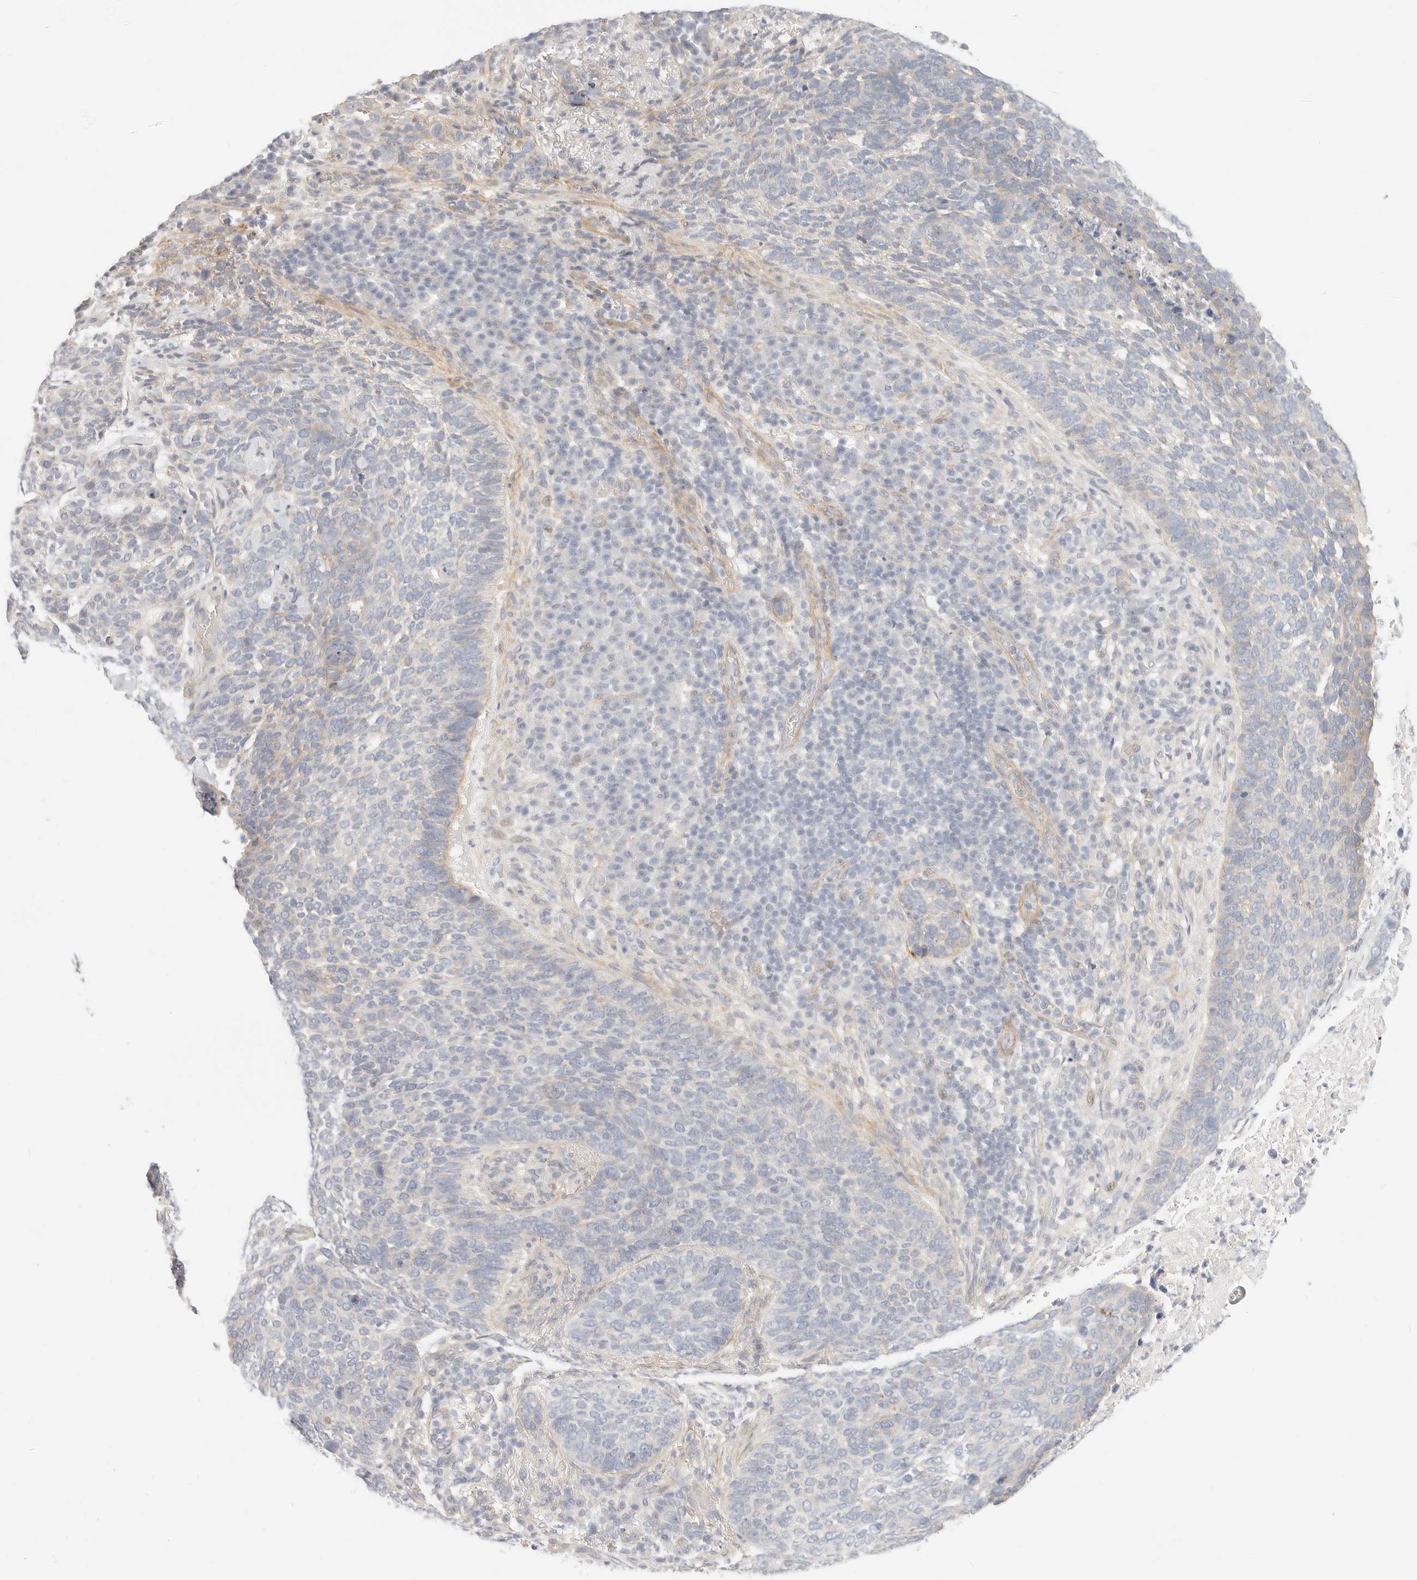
{"staining": {"intensity": "negative", "quantity": "none", "location": "none"}, "tissue": "skin cancer", "cell_type": "Tumor cells", "image_type": "cancer", "snomed": [{"axis": "morphology", "description": "Basal cell carcinoma"}, {"axis": "topography", "description": "Skin"}], "caption": "Immunohistochemistry (IHC) micrograph of human skin cancer stained for a protein (brown), which displays no expression in tumor cells. Nuclei are stained in blue.", "gene": "UBXN10", "patient": {"sex": "female", "age": 64}}